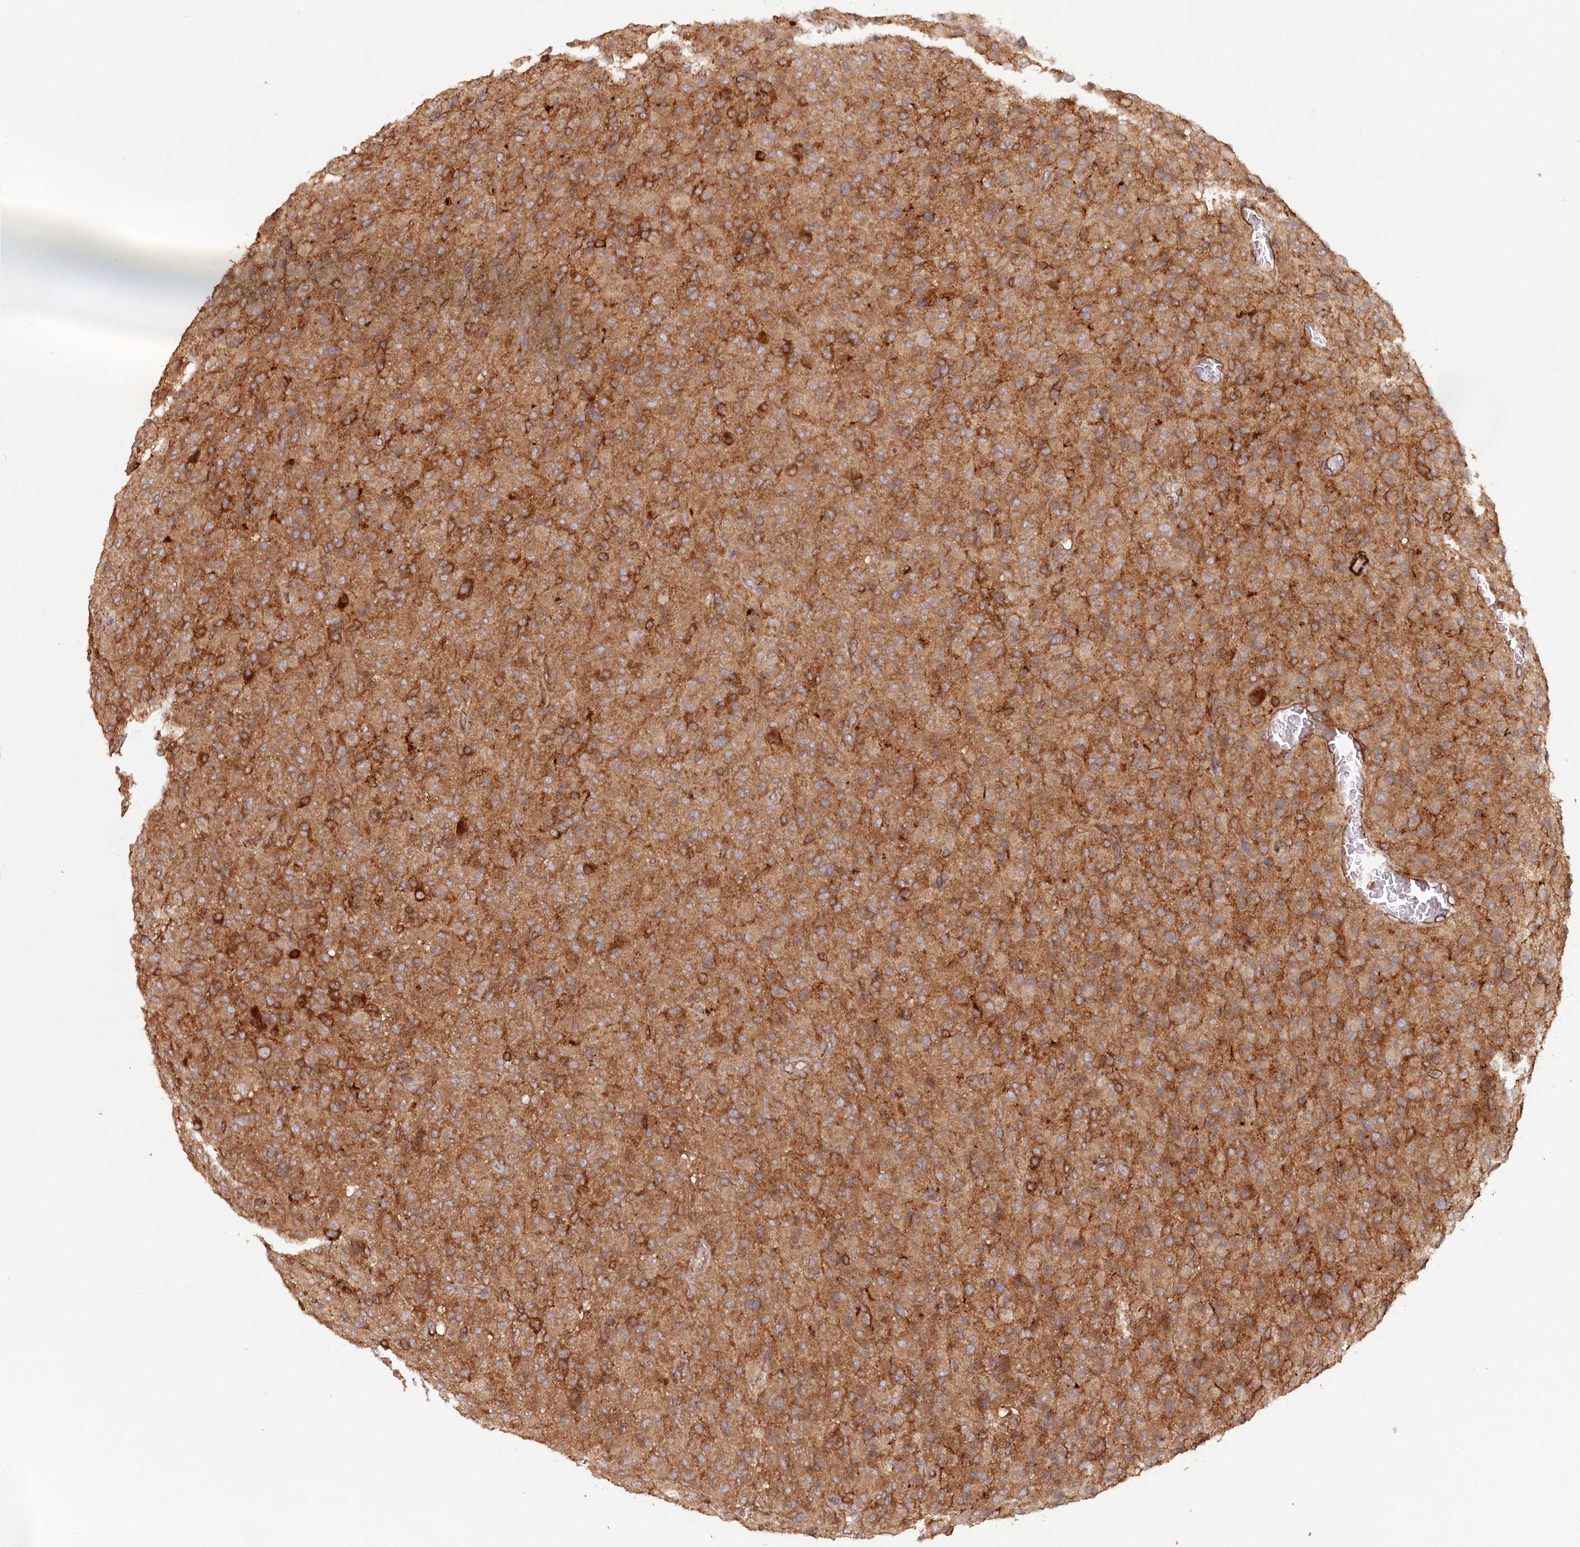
{"staining": {"intensity": "moderate", "quantity": ">75%", "location": "cytoplasmic/membranous"}, "tissue": "glioma", "cell_type": "Tumor cells", "image_type": "cancer", "snomed": [{"axis": "morphology", "description": "Glioma, malignant, High grade"}, {"axis": "topography", "description": "Brain"}], "caption": "This is a histology image of IHC staining of glioma, which shows moderate staining in the cytoplasmic/membranous of tumor cells.", "gene": "PAIP2", "patient": {"sex": "female", "age": 57}}